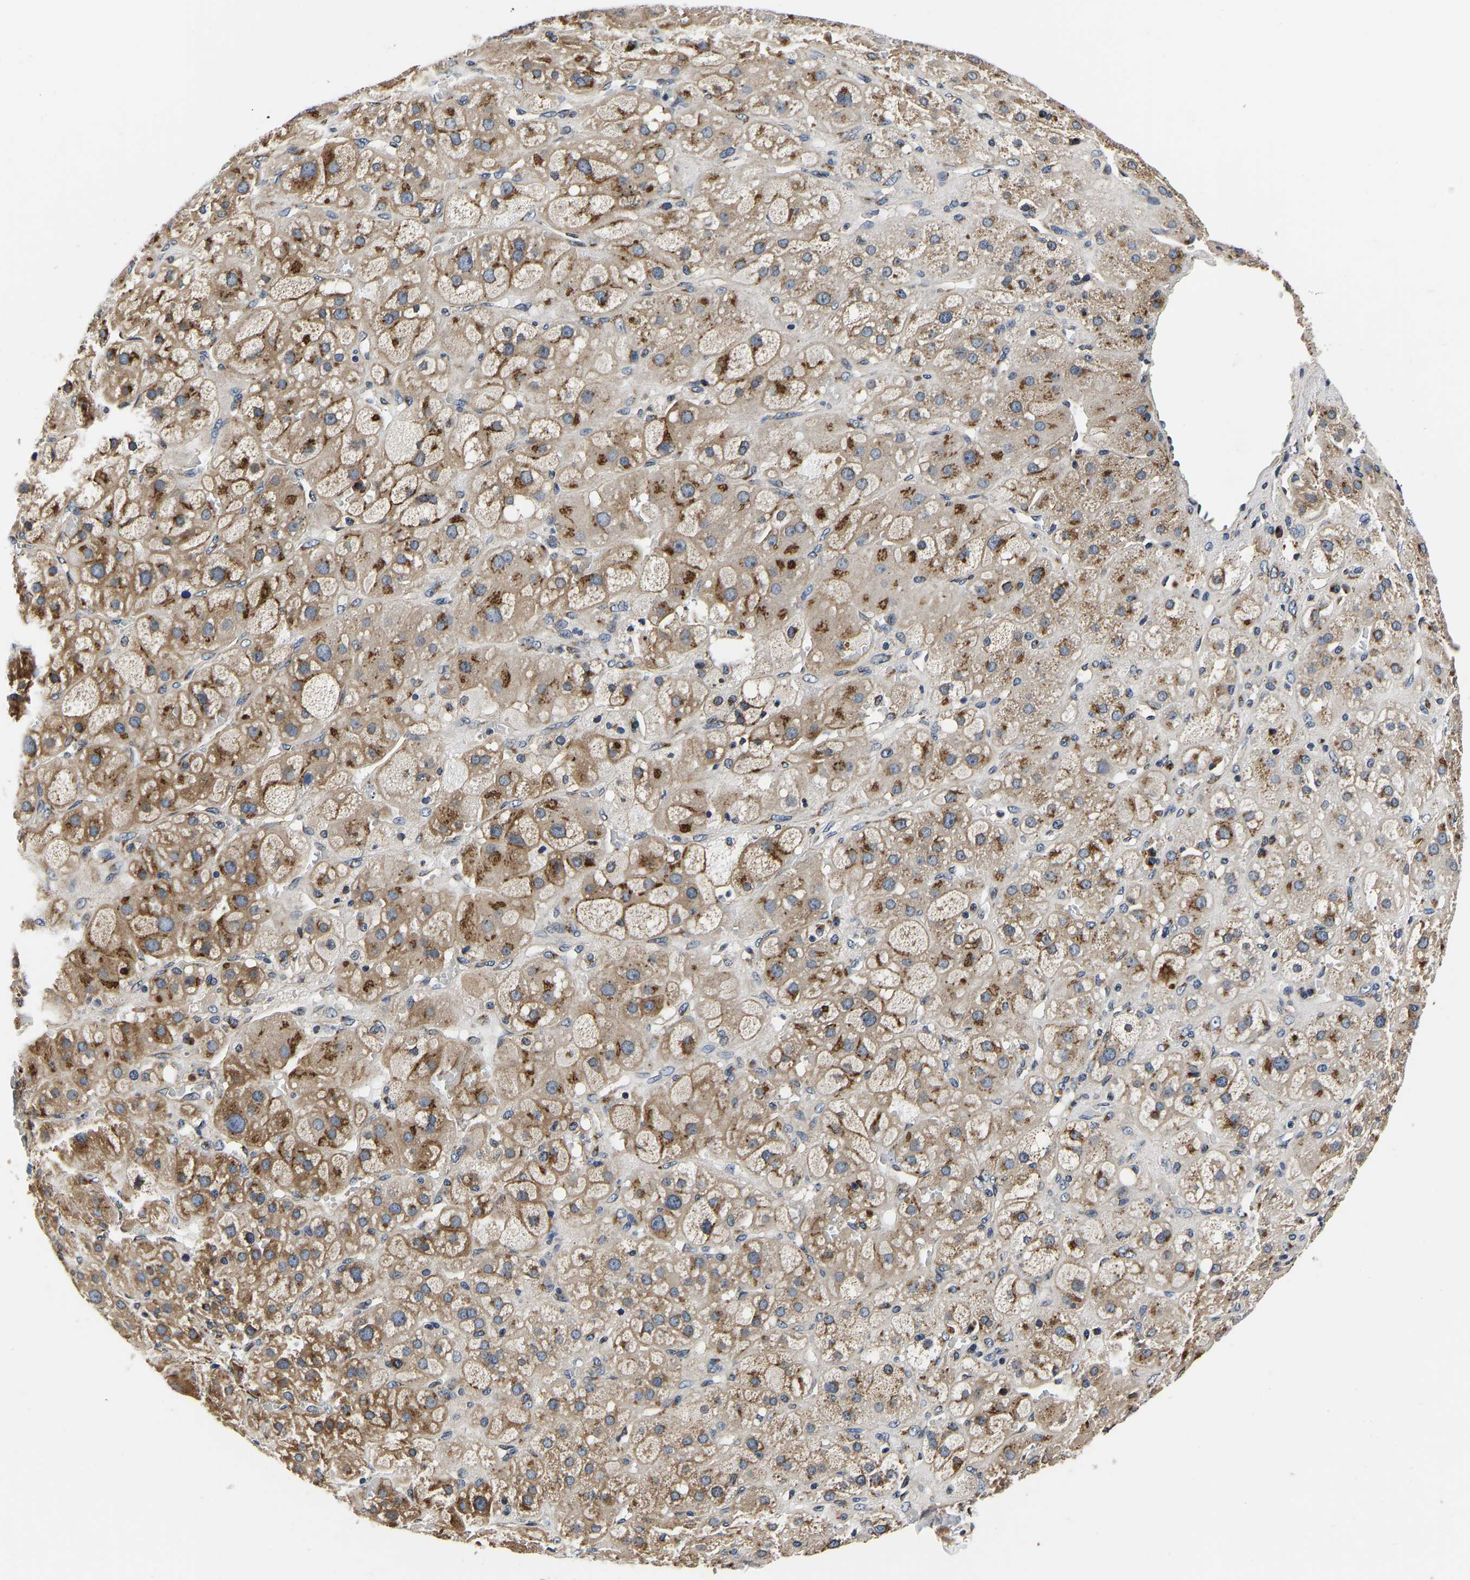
{"staining": {"intensity": "moderate", "quantity": ">75%", "location": "cytoplasmic/membranous"}, "tissue": "adrenal gland", "cell_type": "Glandular cells", "image_type": "normal", "snomed": [{"axis": "morphology", "description": "Normal tissue, NOS"}, {"axis": "topography", "description": "Adrenal gland"}], "caption": "Adrenal gland stained with DAB (3,3'-diaminobenzidine) immunohistochemistry (IHC) displays medium levels of moderate cytoplasmic/membranous staining in approximately >75% of glandular cells. The protein is stained brown, and the nuclei are stained in blue (DAB (3,3'-diaminobenzidine) IHC with brightfield microscopy, high magnification).", "gene": "RABAC1", "patient": {"sex": "female", "age": 47}}